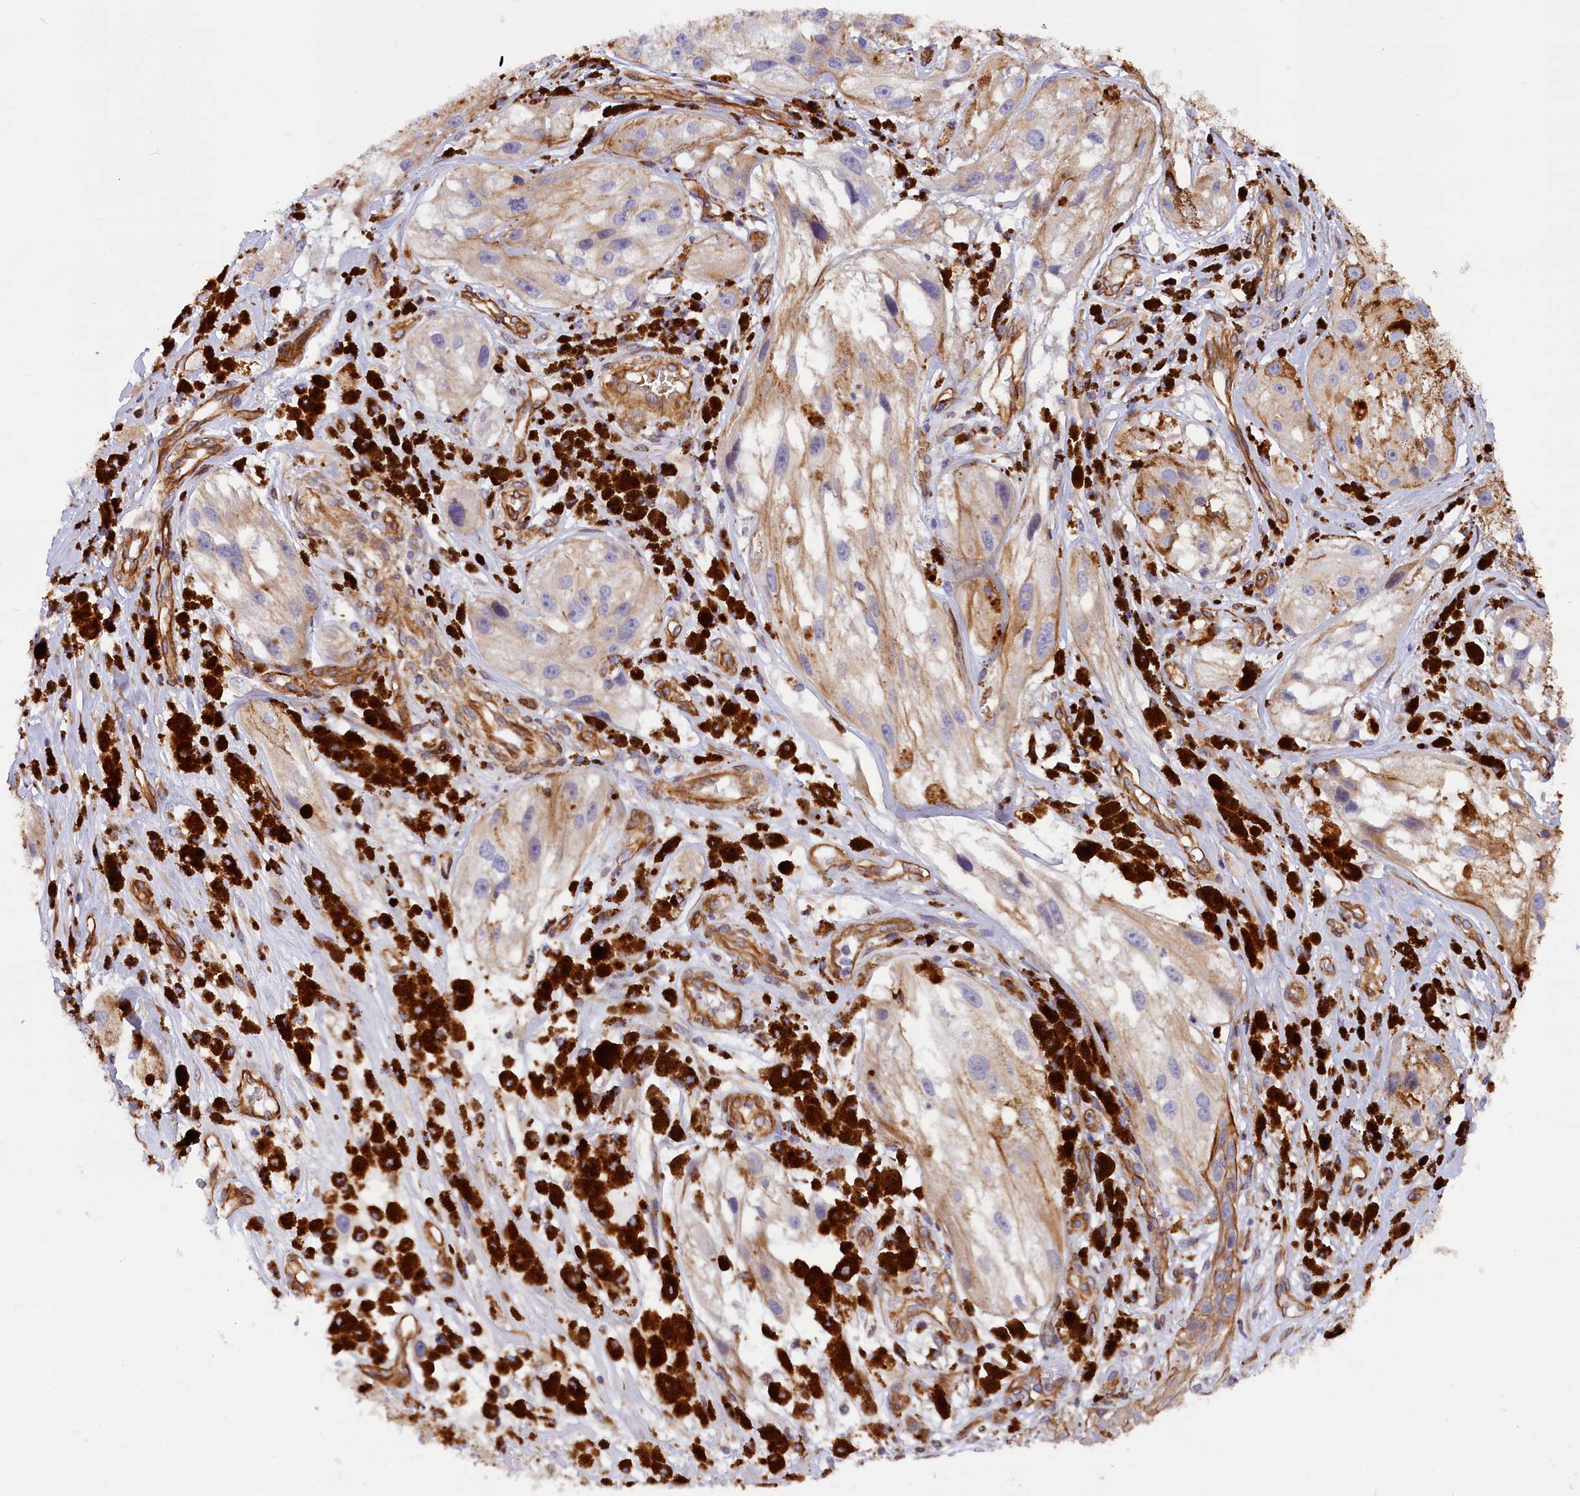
{"staining": {"intensity": "negative", "quantity": "none", "location": "none"}, "tissue": "melanoma", "cell_type": "Tumor cells", "image_type": "cancer", "snomed": [{"axis": "morphology", "description": "Malignant melanoma, NOS"}, {"axis": "topography", "description": "Skin"}], "caption": "IHC photomicrograph of melanoma stained for a protein (brown), which displays no staining in tumor cells. (DAB immunohistochemistry, high magnification).", "gene": "MED20", "patient": {"sex": "male", "age": 88}}